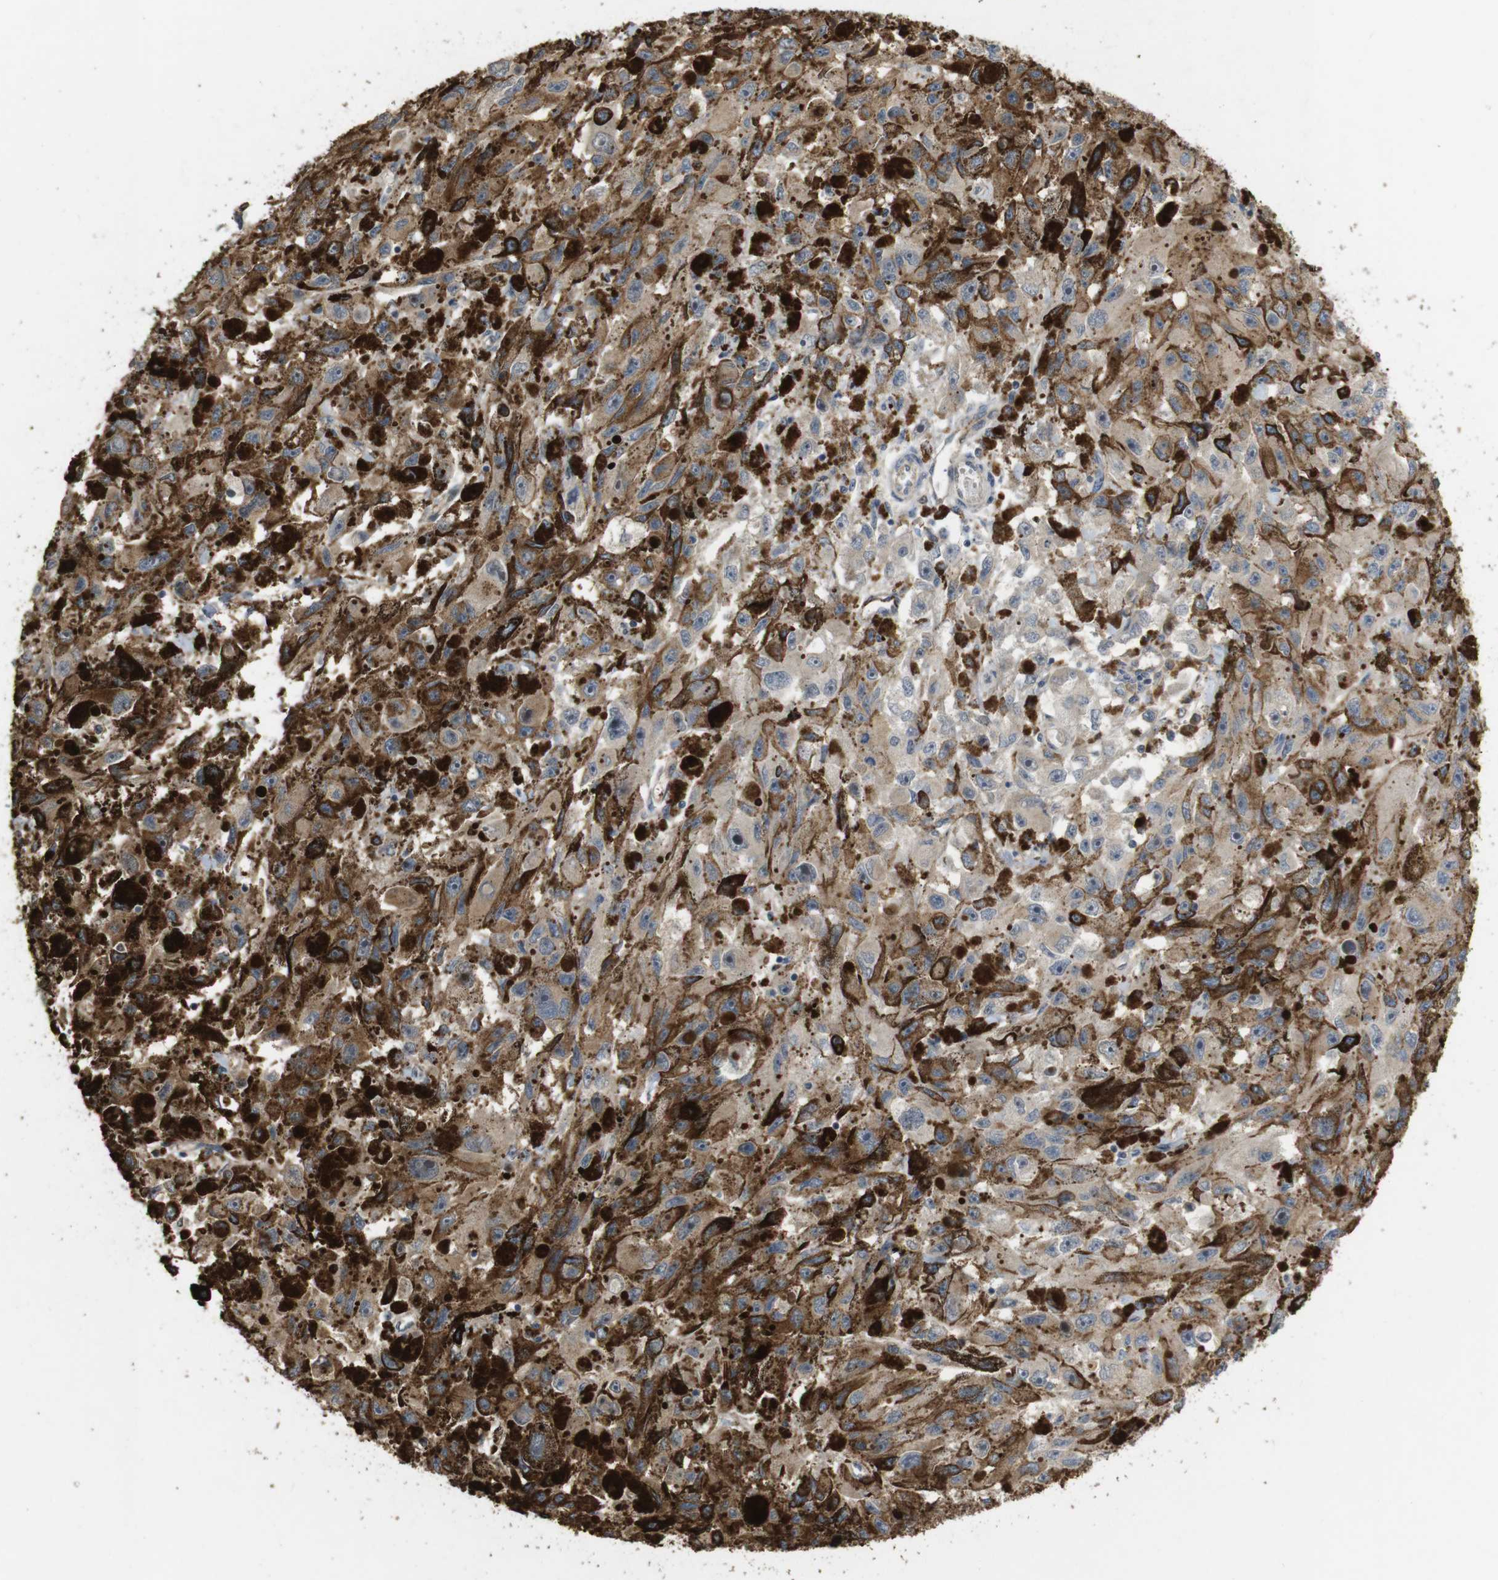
{"staining": {"intensity": "moderate", "quantity": ">75%", "location": "cytoplasmic/membranous"}, "tissue": "melanoma", "cell_type": "Tumor cells", "image_type": "cancer", "snomed": [{"axis": "morphology", "description": "Malignant melanoma, NOS"}, {"axis": "topography", "description": "Skin"}], "caption": "Approximately >75% of tumor cells in human malignant melanoma exhibit moderate cytoplasmic/membranous protein positivity as visualized by brown immunohistochemical staining.", "gene": "PCDHB10", "patient": {"sex": "female", "age": 104}}